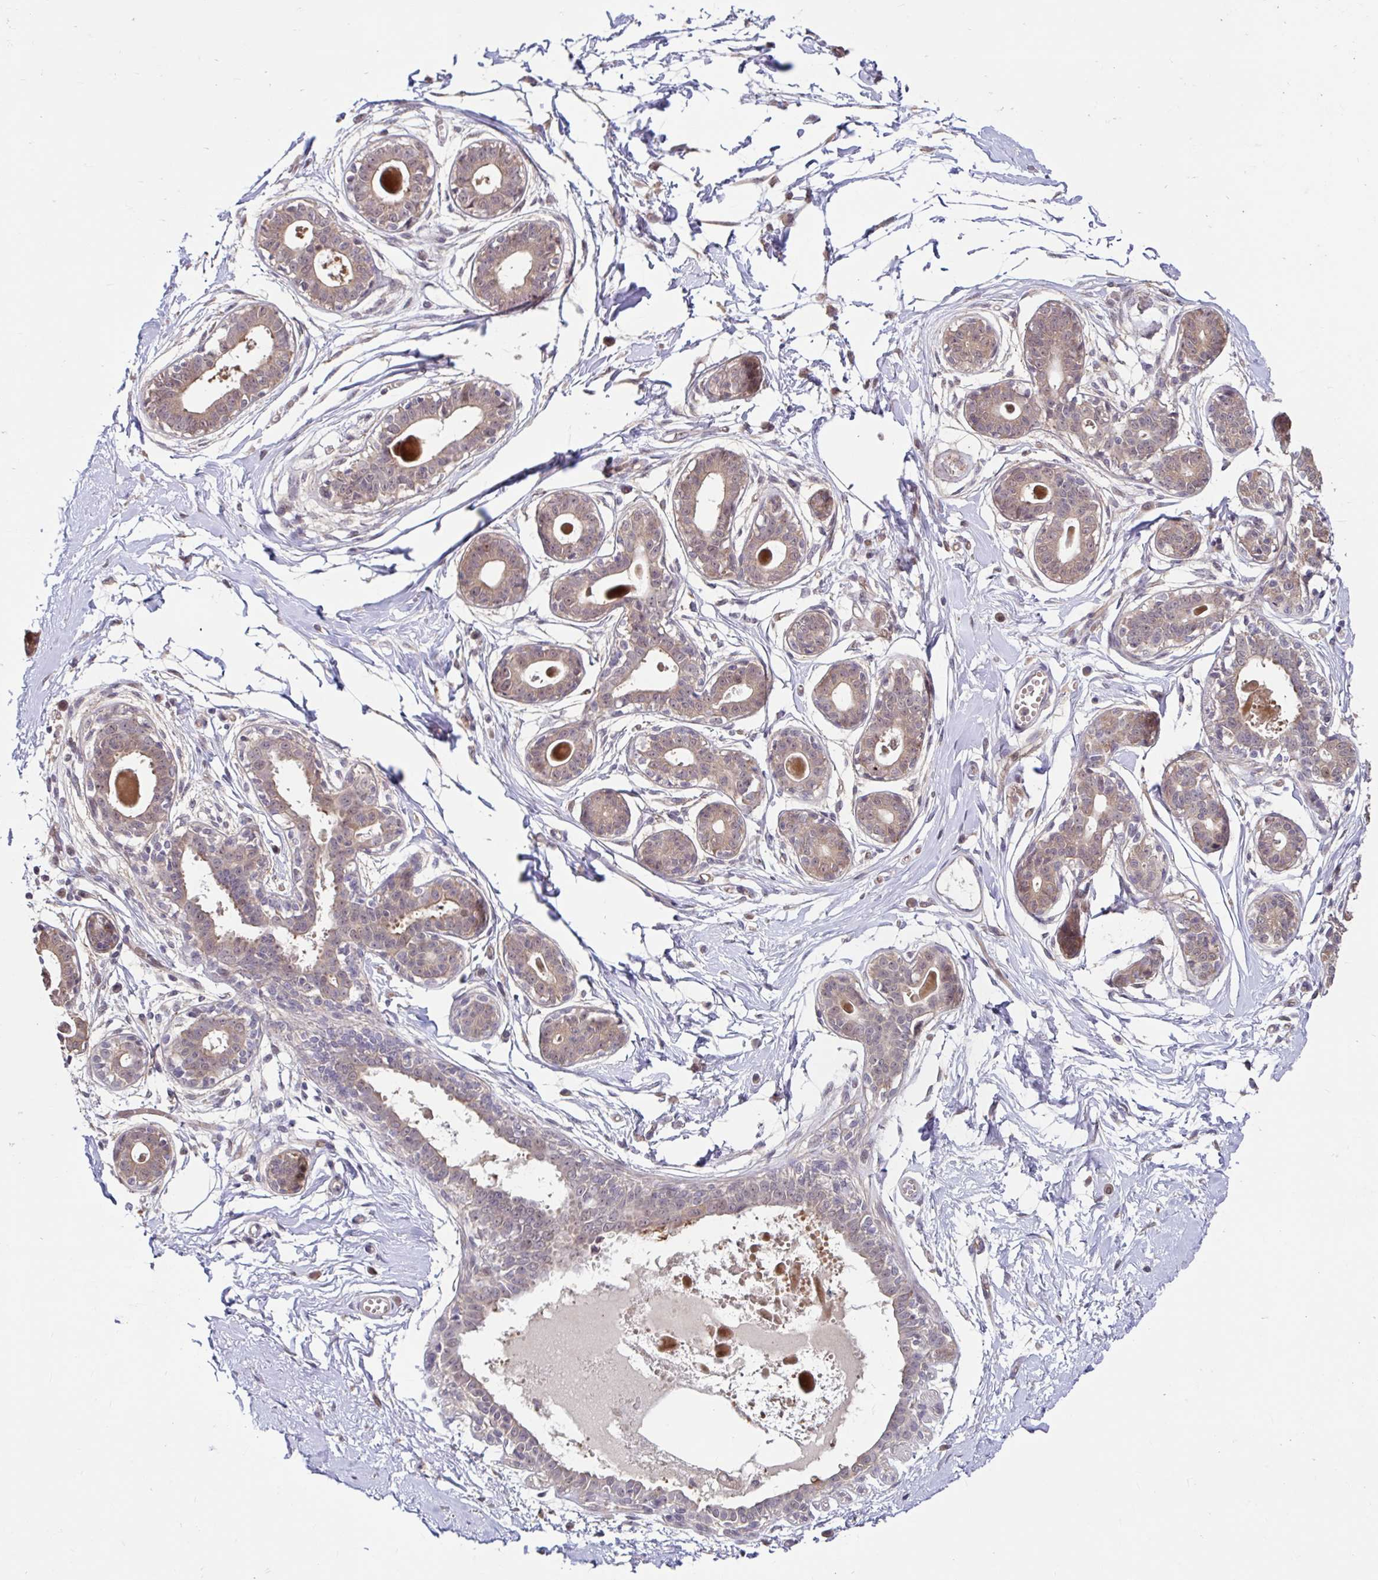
{"staining": {"intensity": "negative", "quantity": "none", "location": "none"}, "tissue": "breast", "cell_type": "Adipocytes", "image_type": "normal", "snomed": [{"axis": "morphology", "description": "Normal tissue, NOS"}, {"axis": "topography", "description": "Breast"}], "caption": "Adipocytes show no significant protein staining in benign breast.", "gene": "STYXL1", "patient": {"sex": "female", "age": 45}}